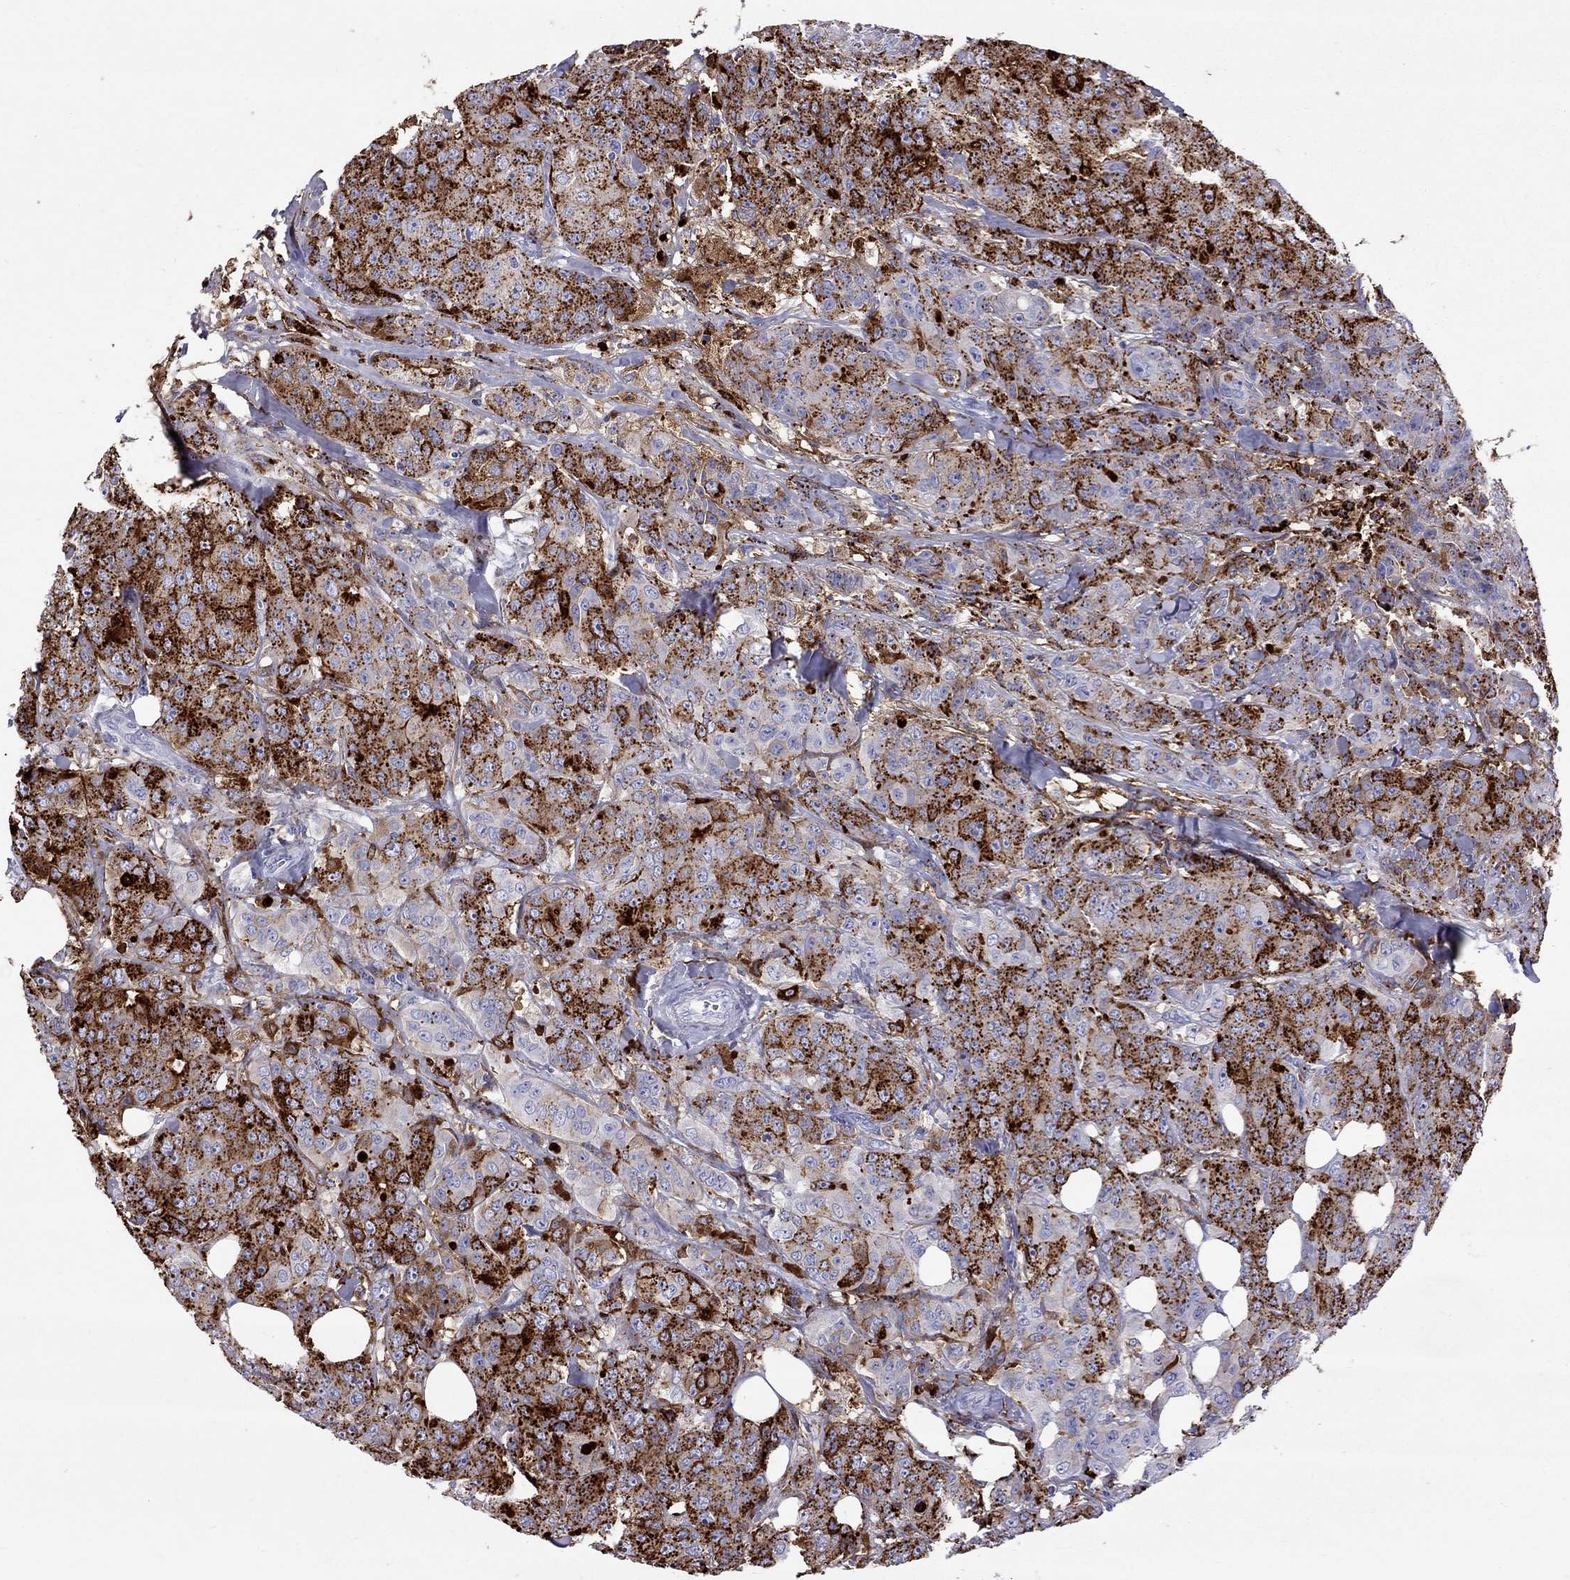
{"staining": {"intensity": "strong", "quantity": ">75%", "location": "cytoplasmic/membranous"}, "tissue": "breast cancer", "cell_type": "Tumor cells", "image_type": "cancer", "snomed": [{"axis": "morphology", "description": "Duct carcinoma"}, {"axis": "topography", "description": "Breast"}], "caption": "Breast cancer (intraductal carcinoma) stained for a protein exhibits strong cytoplasmic/membranous positivity in tumor cells.", "gene": "SERPINA3", "patient": {"sex": "female", "age": 43}}